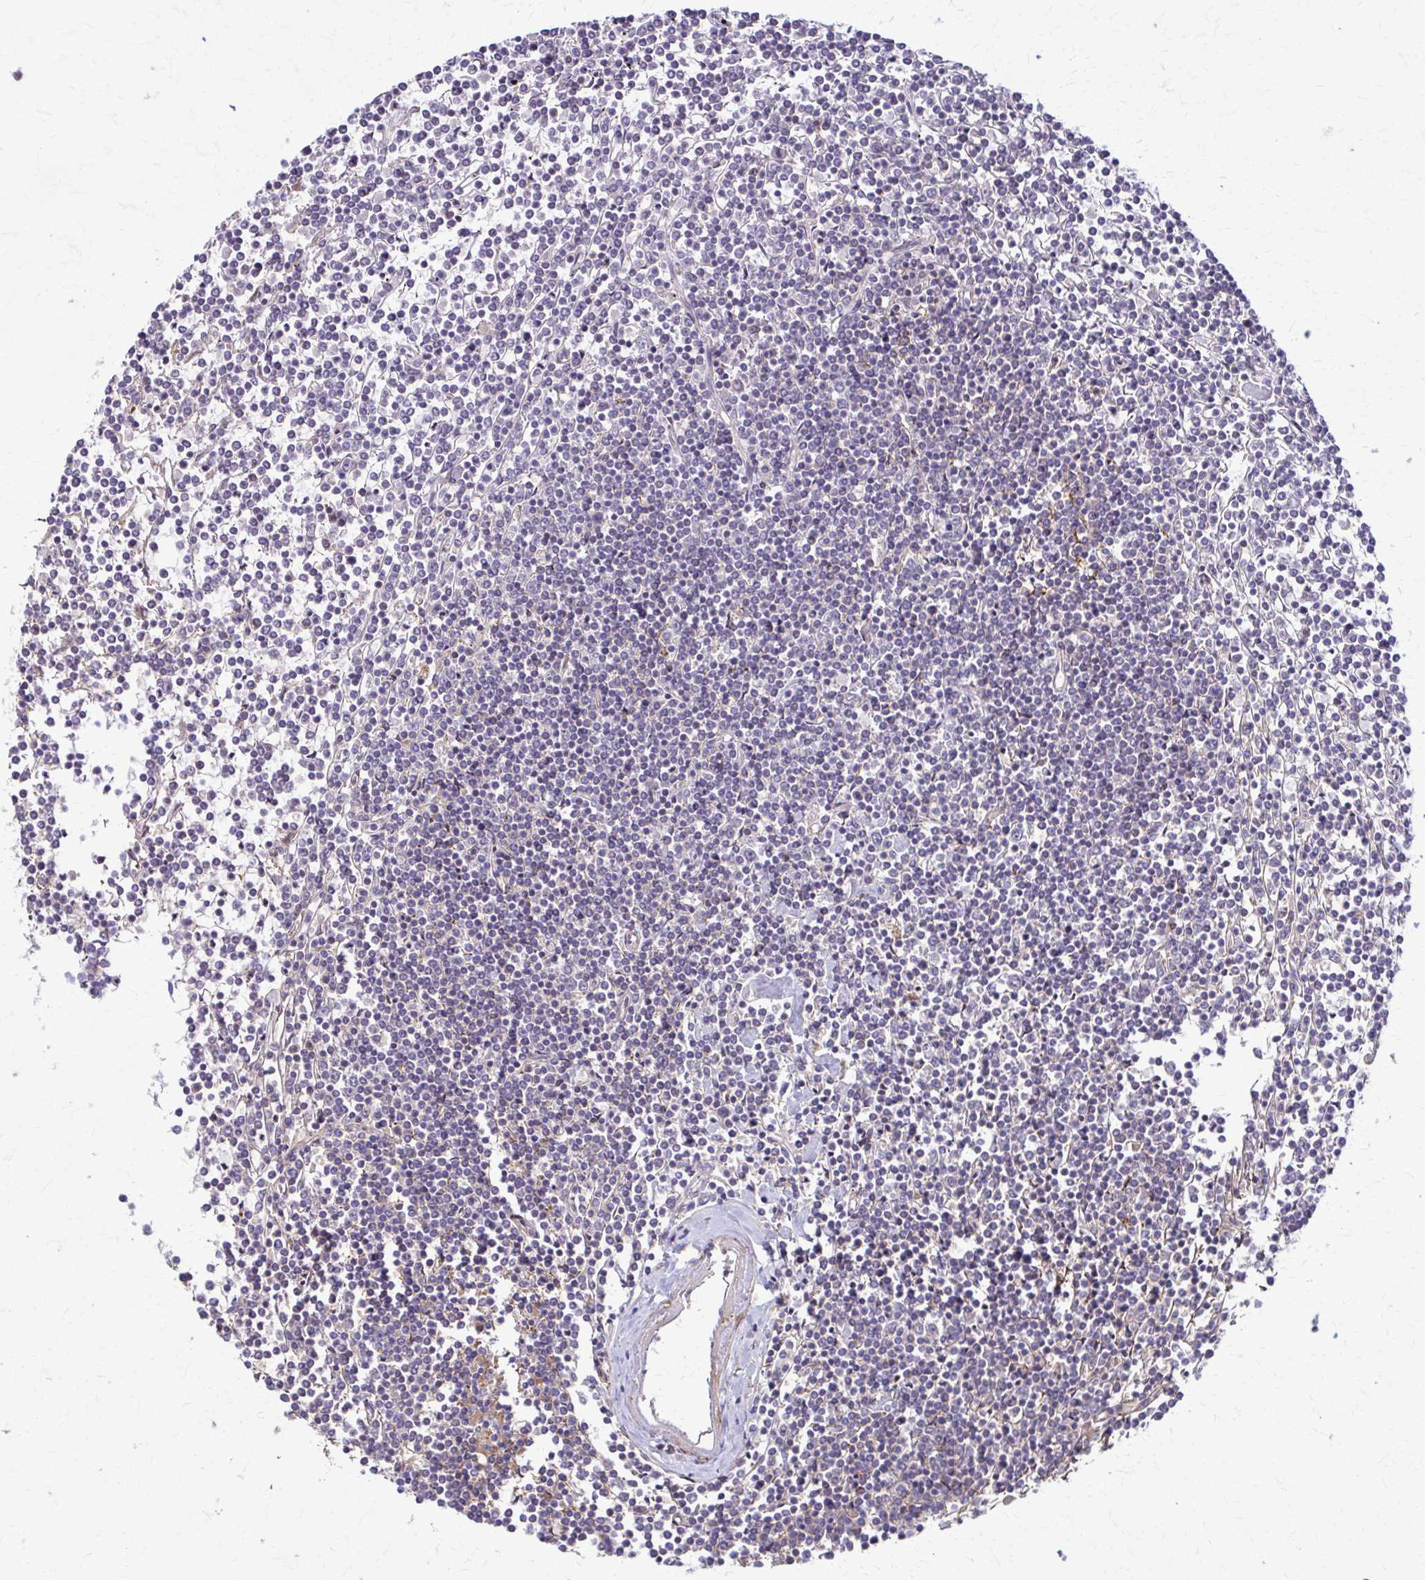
{"staining": {"intensity": "negative", "quantity": "none", "location": "none"}, "tissue": "lymphoma", "cell_type": "Tumor cells", "image_type": "cancer", "snomed": [{"axis": "morphology", "description": "Malignant lymphoma, non-Hodgkin's type, Low grade"}, {"axis": "topography", "description": "Spleen"}], "caption": "An immunohistochemistry photomicrograph of malignant lymphoma, non-Hodgkin's type (low-grade) is shown. There is no staining in tumor cells of malignant lymphoma, non-Hodgkin's type (low-grade).", "gene": "DSP", "patient": {"sex": "female", "age": 19}}